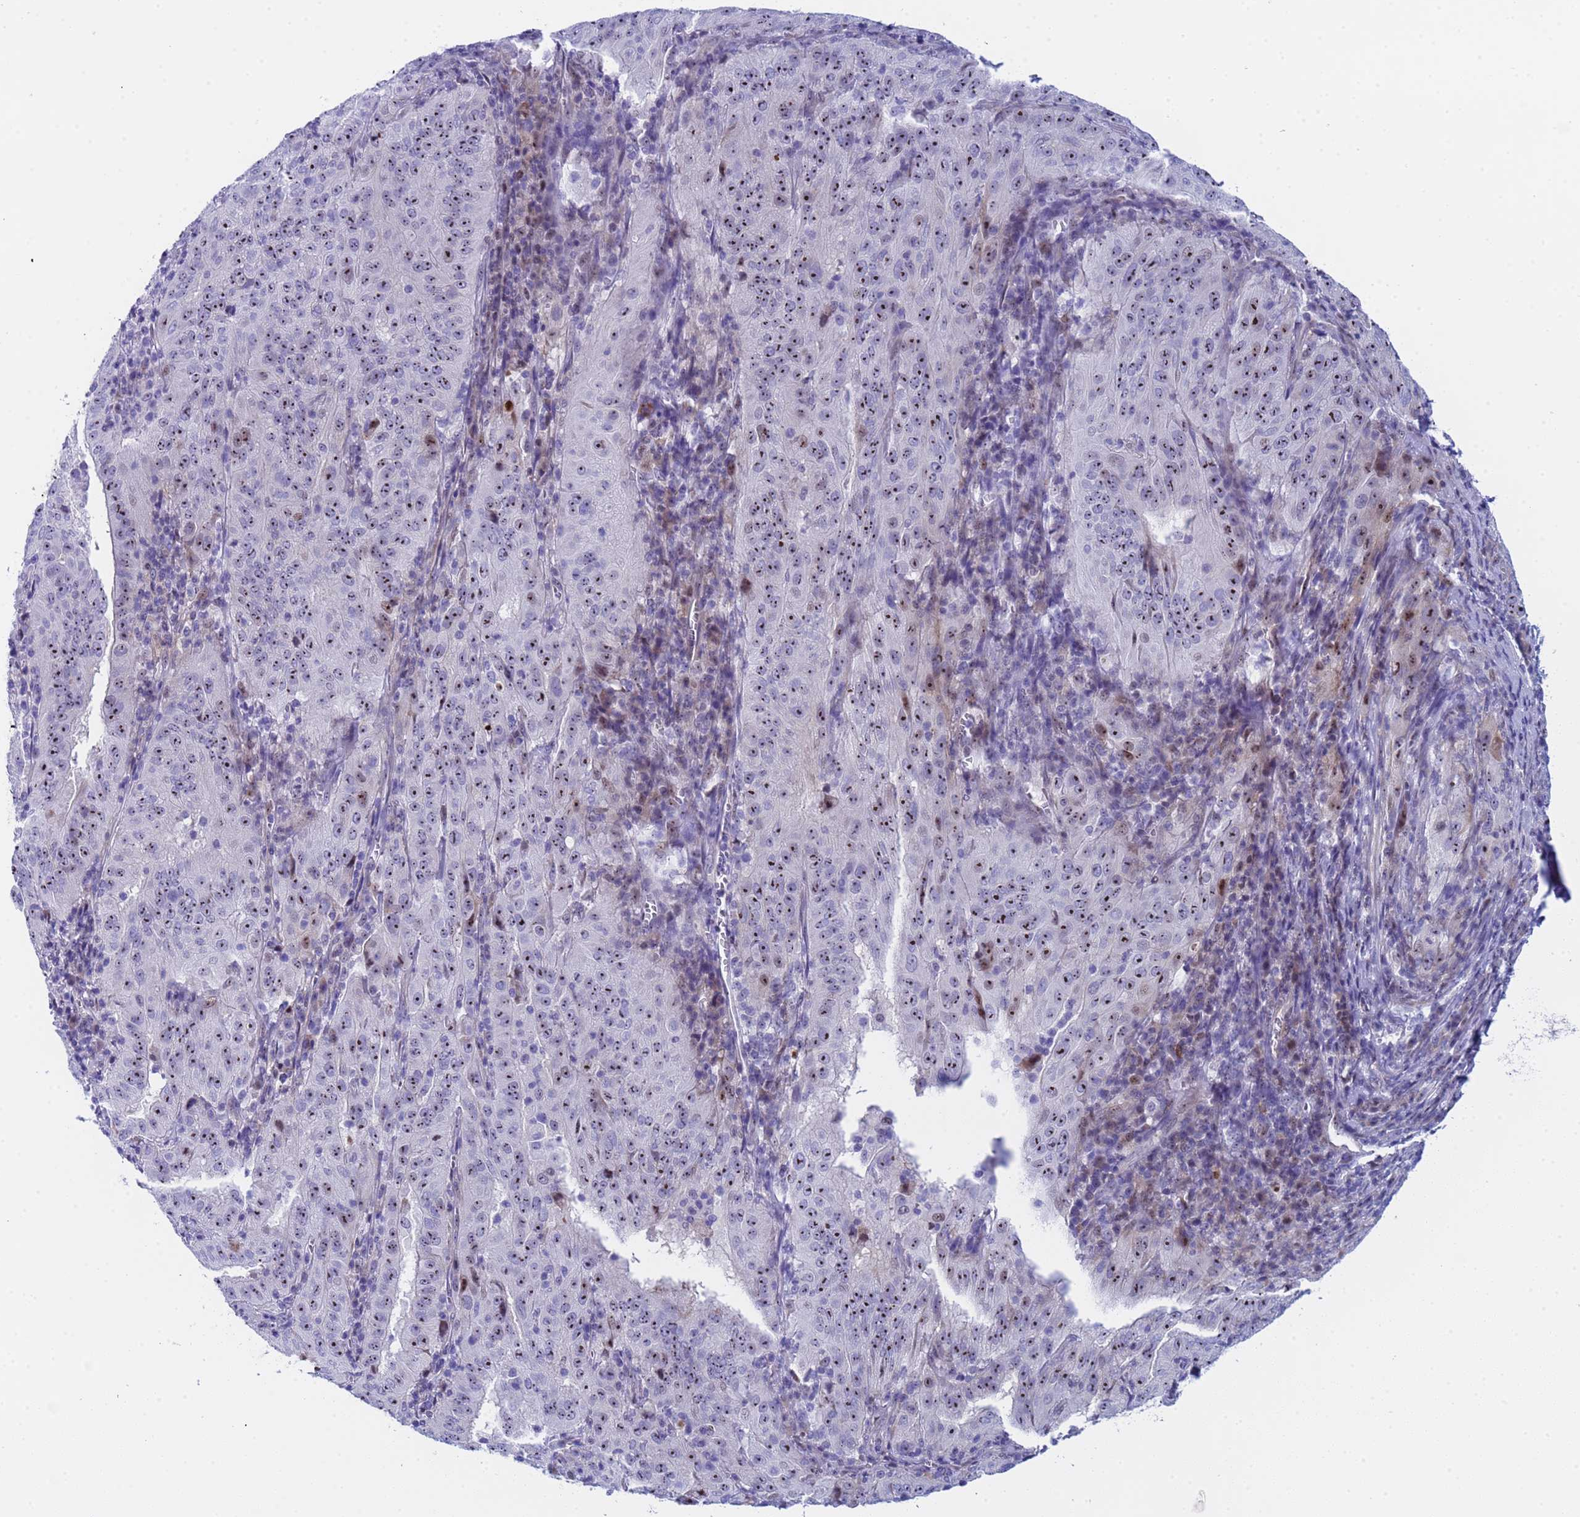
{"staining": {"intensity": "moderate", "quantity": "25%-75%", "location": "nuclear"}, "tissue": "pancreatic cancer", "cell_type": "Tumor cells", "image_type": "cancer", "snomed": [{"axis": "morphology", "description": "Adenocarcinoma, NOS"}, {"axis": "topography", "description": "Pancreas"}], "caption": "Protein analysis of pancreatic adenocarcinoma tissue shows moderate nuclear positivity in about 25%-75% of tumor cells.", "gene": "POP5", "patient": {"sex": "male", "age": 63}}